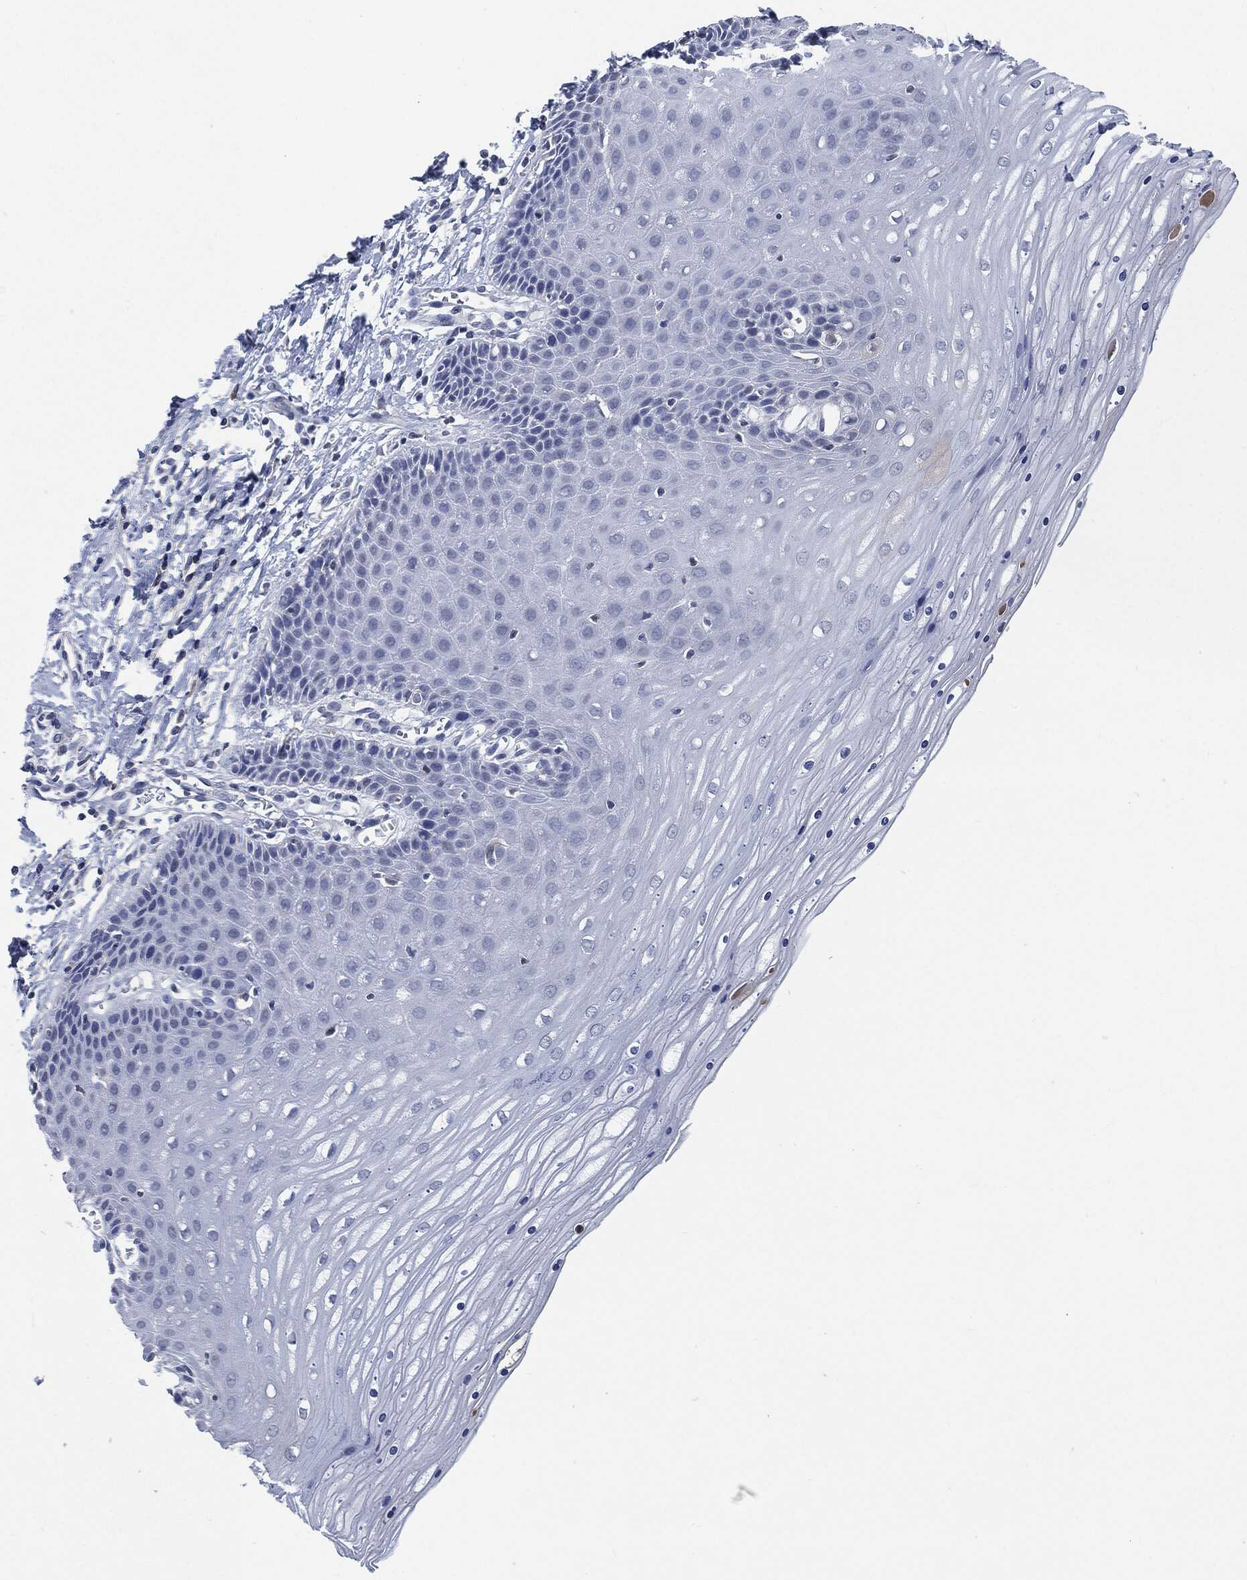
{"staining": {"intensity": "negative", "quantity": "none", "location": "none"}, "tissue": "cervix", "cell_type": "Glandular cells", "image_type": "normal", "snomed": [{"axis": "morphology", "description": "Normal tissue, NOS"}, {"axis": "topography", "description": "Cervix"}], "caption": "Immunohistochemistry (IHC) photomicrograph of benign cervix: cervix stained with DAB displays no significant protein expression in glandular cells.", "gene": "IL2RG", "patient": {"sex": "female", "age": 35}}